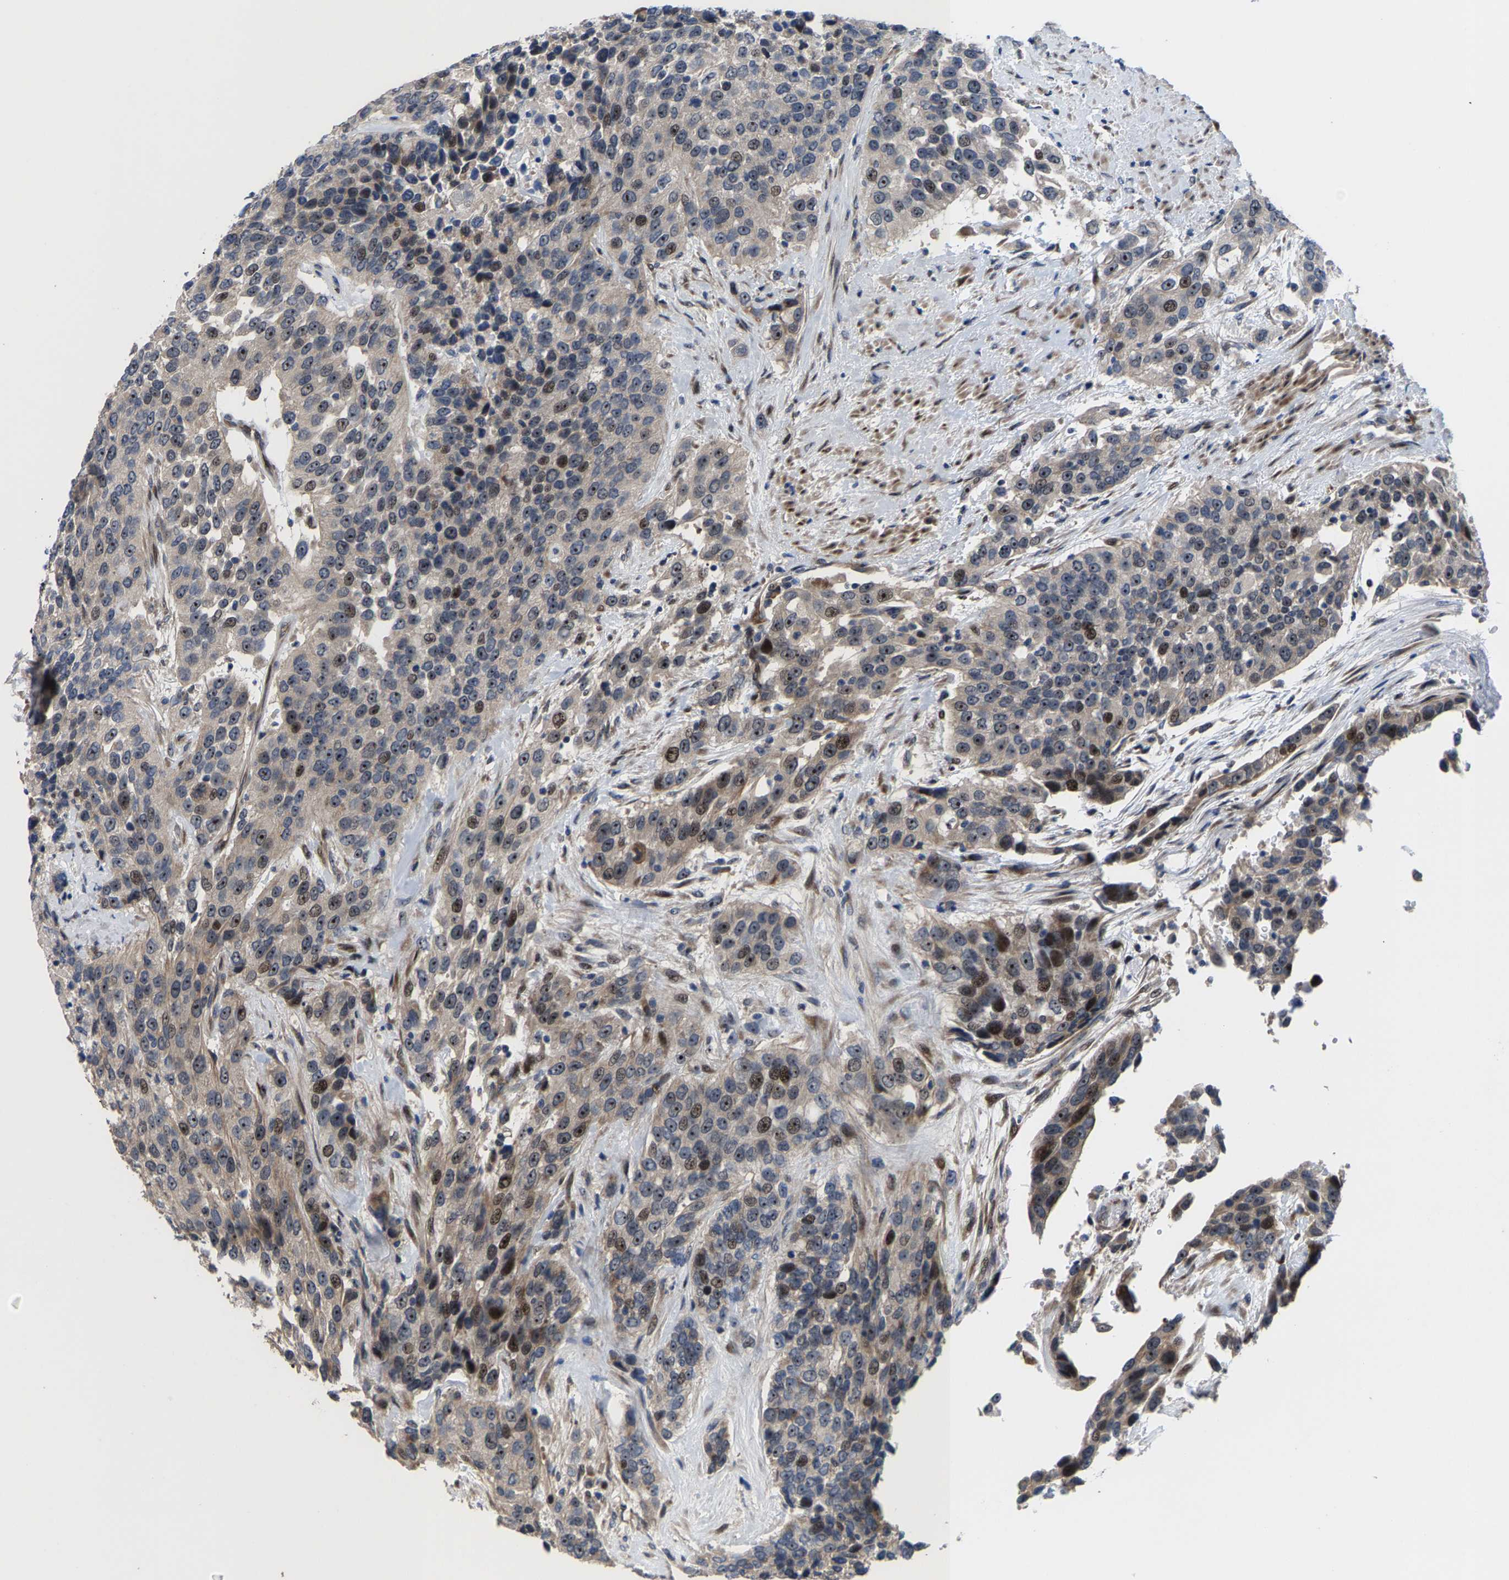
{"staining": {"intensity": "moderate", "quantity": "25%-75%", "location": "nuclear"}, "tissue": "urothelial cancer", "cell_type": "Tumor cells", "image_type": "cancer", "snomed": [{"axis": "morphology", "description": "Urothelial carcinoma, High grade"}, {"axis": "topography", "description": "Urinary bladder"}], "caption": "DAB (3,3'-diaminobenzidine) immunohistochemical staining of urothelial cancer exhibits moderate nuclear protein positivity in about 25%-75% of tumor cells. (DAB (3,3'-diaminobenzidine) = brown stain, brightfield microscopy at high magnification).", "gene": "HAUS6", "patient": {"sex": "female", "age": 80}}